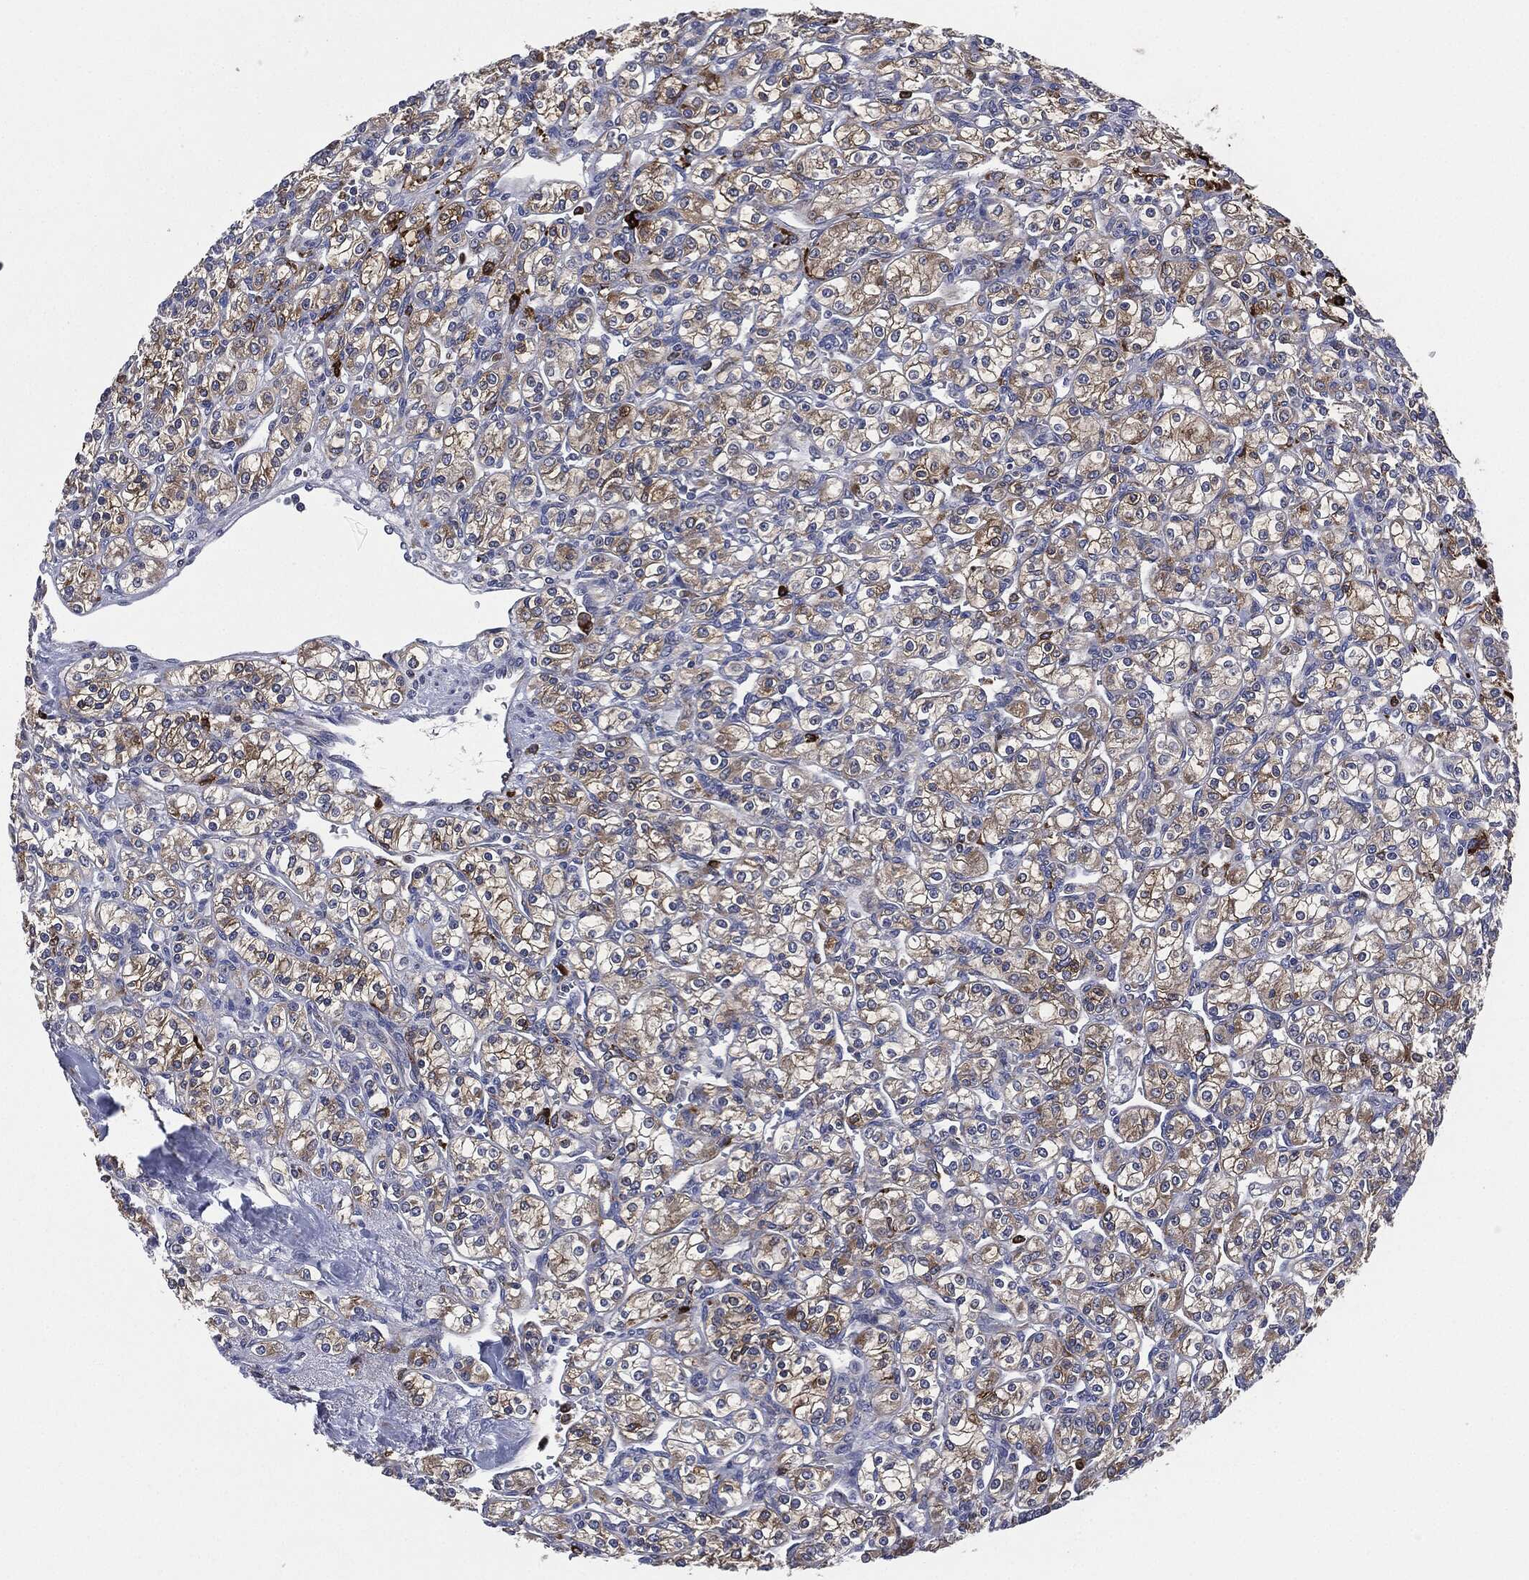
{"staining": {"intensity": "weak", "quantity": ">75%", "location": "cytoplasmic/membranous"}, "tissue": "renal cancer", "cell_type": "Tumor cells", "image_type": "cancer", "snomed": [{"axis": "morphology", "description": "Adenocarcinoma, NOS"}, {"axis": "topography", "description": "Kidney"}], "caption": "Immunohistochemical staining of renal cancer (adenocarcinoma) demonstrates weak cytoplasmic/membranous protein expression in approximately >75% of tumor cells.", "gene": "TMEM11", "patient": {"sex": "male", "age": 77}}